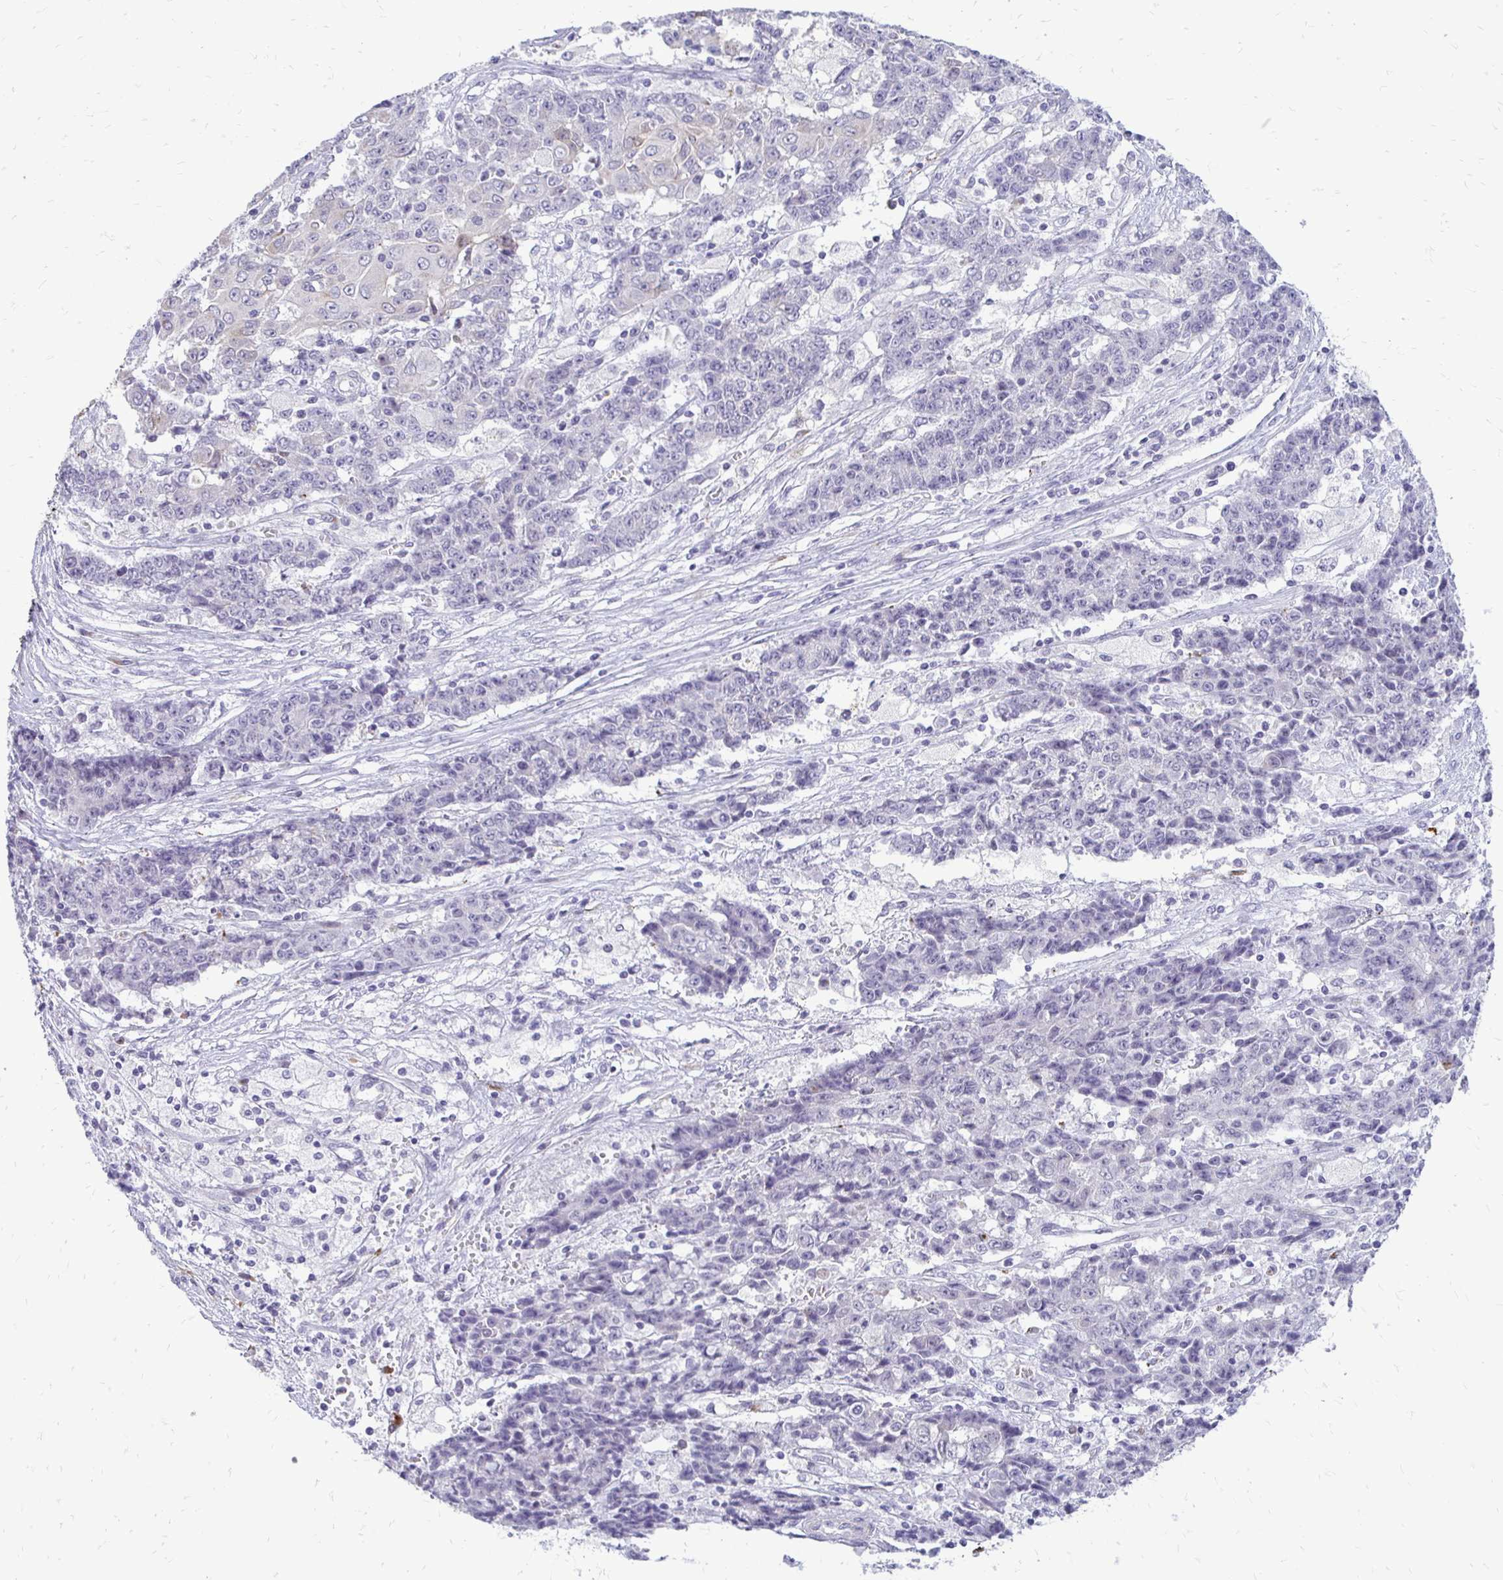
{"staining": {"intensity": "negative", "quantity": "none", "location": "none"}, "tissue": "ovarian cancer", "cell_type": "Tumor cells", "image_type": "cancer", "snomed": [{"axis": "morphology", "description": "Carcinoma, endometroid"}, {"axis": "topography", "description": "Ovary"}], "caption": "The immunohistochemistry micrograph has no significant positivity in tumor cells of ovarian cancer (endometroid carcinoma) tissue.", "gene": "EPYC", "patient": {"sex": "female", "age": 42}}